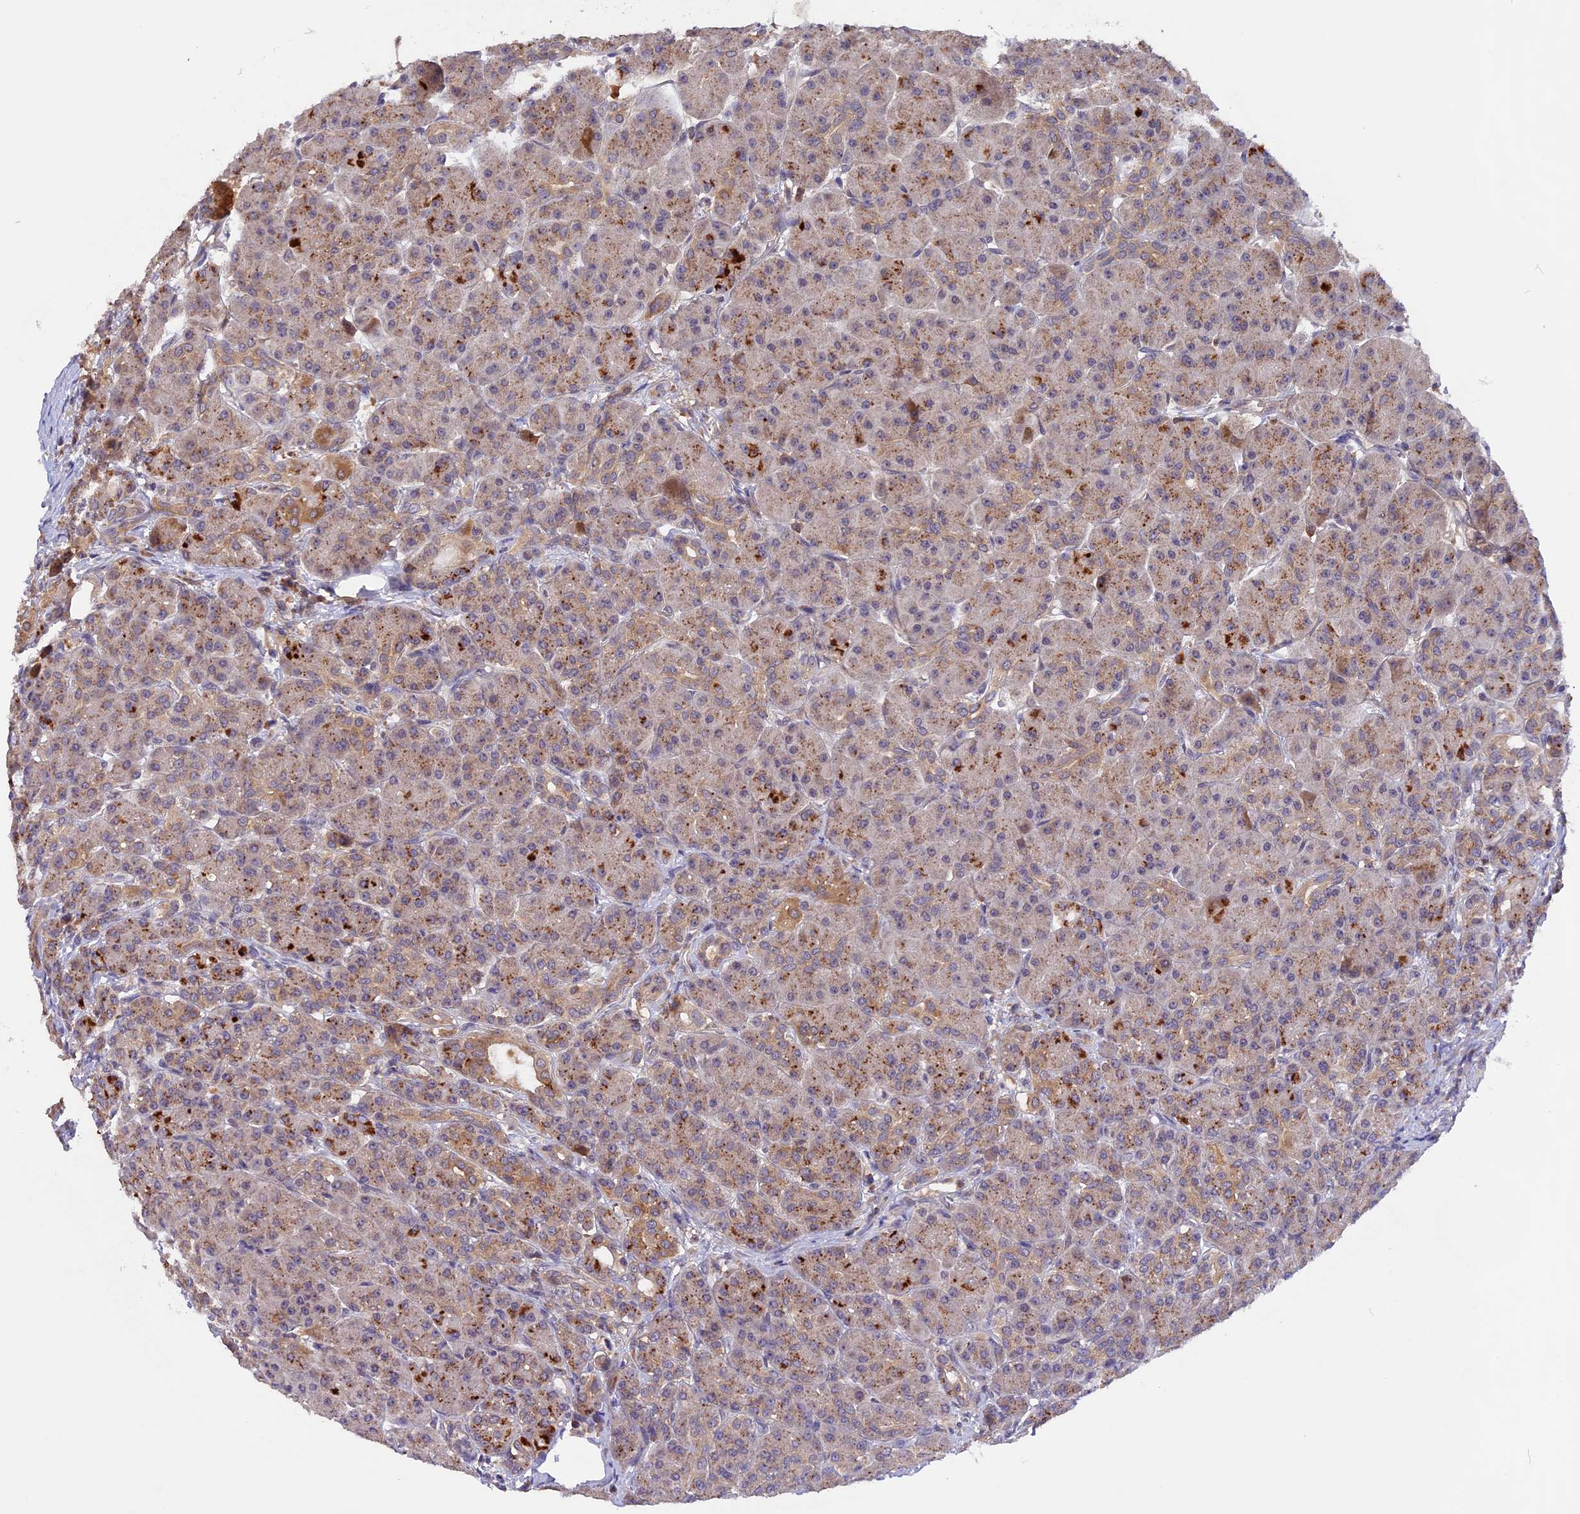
{"staining": {"intensity": "moderate", "quantity": "25%-75%", "location": "cytoplasmic/membranous"}, "tissue": "pancreas", "cell_type": "Exocrine glandular cells", "image_type": "normal", "snomed": [{"axis": "morphology", "description": "Normal tissue, NOS"}, {"axis": "topography", "description": "Pancreas"}], "caption": "High-magnification brightfield microscopy of normal pancreas stained with DAB (3,3'-diaminobenzidine) (brown) and counterstained with hematoxylin (blue). exocrine glandular cells exhibit moderate cytoplasmic/membranous staining is present in about25%-75% of cells.", "gene": "MARK4", "patient": {"sex": "male", "age": 63}}